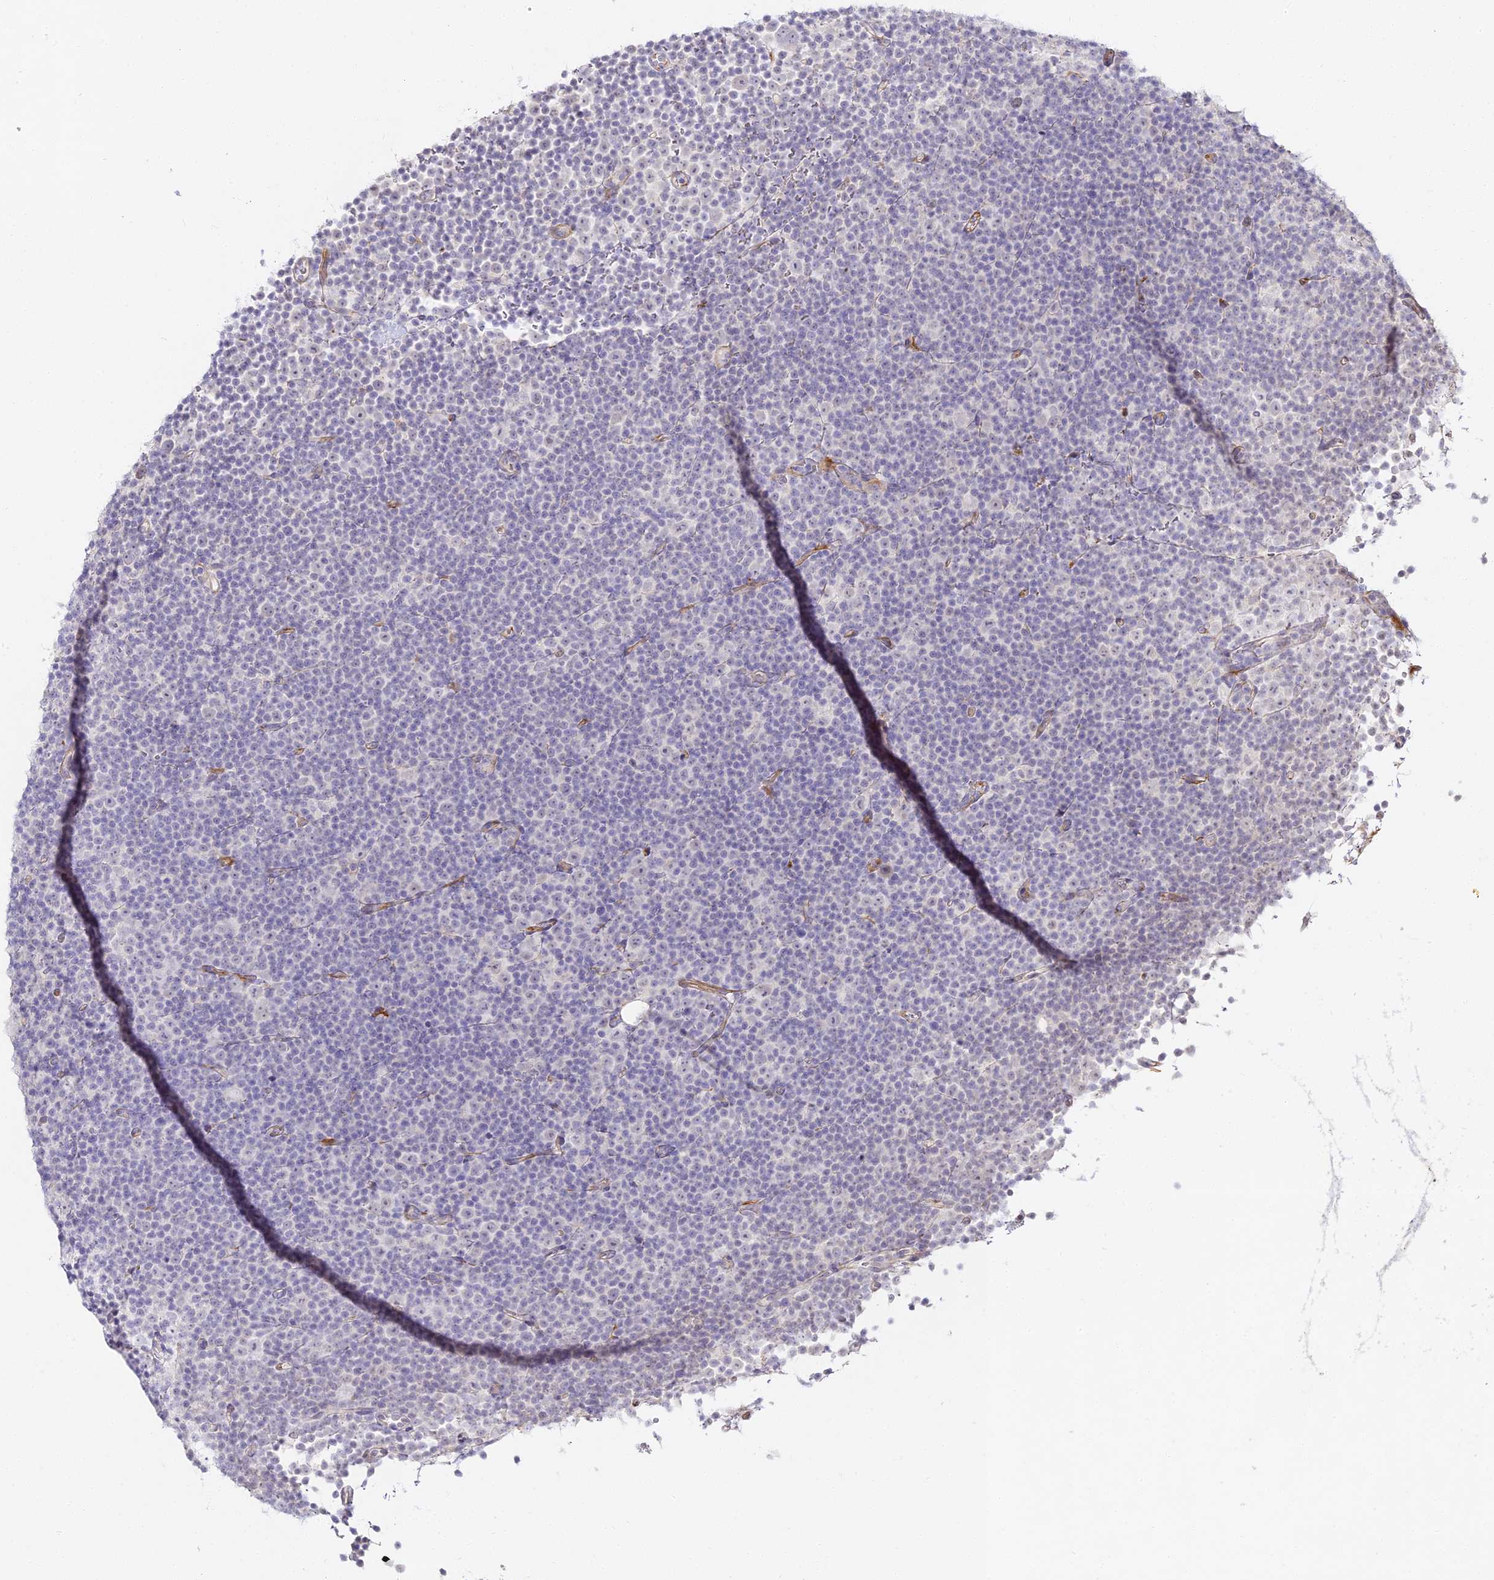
{"staining": {"intensity": "negative", "quantity": "none", "location": "none"}, "tissue": "lymphoma", "cell_type": "Tumor cells", "image_type": "cancer", "snomed": [{"axis": "morphology", "description": "Malignant lymphoma, non-Hodgkin's type, Low grade"}, {"axis": "topography", "description": "Lymph node"}], "caption": "This histopathology image is of malignant lymphoma, non-Hodgkin's type (low-grade) stained with IHC to label a protein in brown with the nuclei are counter-stained blue. There is no expression in tumor cells.", "gene": "ALPG", "patient": {"sex": "female", "age": 67}}